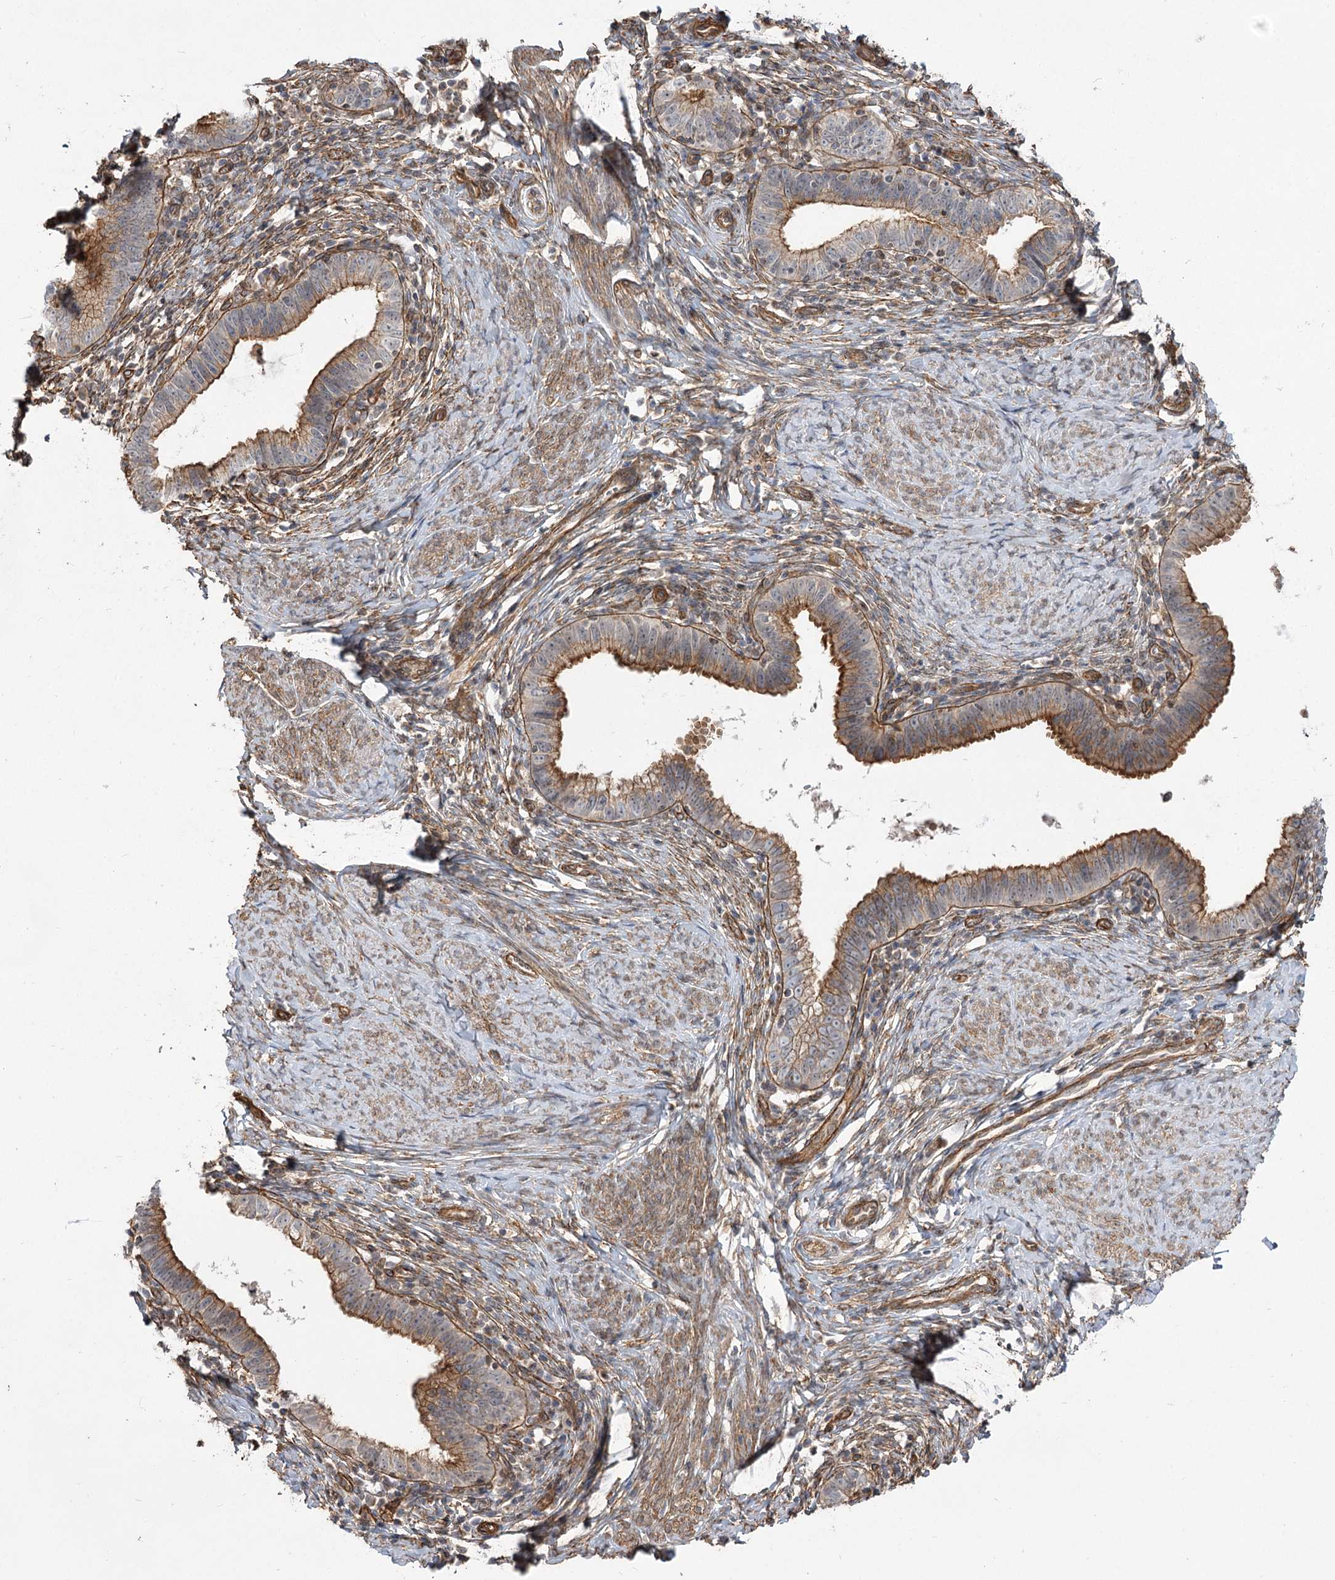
{"staining": {"intensity": "moderate", "quantity": ">75%", "location": "cytoplasmic/membranous"}, "tissue": "cervical cancer", "cell_type": "Tumor cells", "image_type": "cancer", "snomed": [{"axis": "morphology", "description": "Adenocarcinoma, NOS"}, {"axis": "topography", "description": "Cervix"}], "caption": "Protein staining of cervical adenocarcinoma tissue displays moderate cytoplasmic/membranous positivity in about >75% of tumor cells.", "gene": "SH3BP5L", "patient": {"sex": "female", "age": 36}}